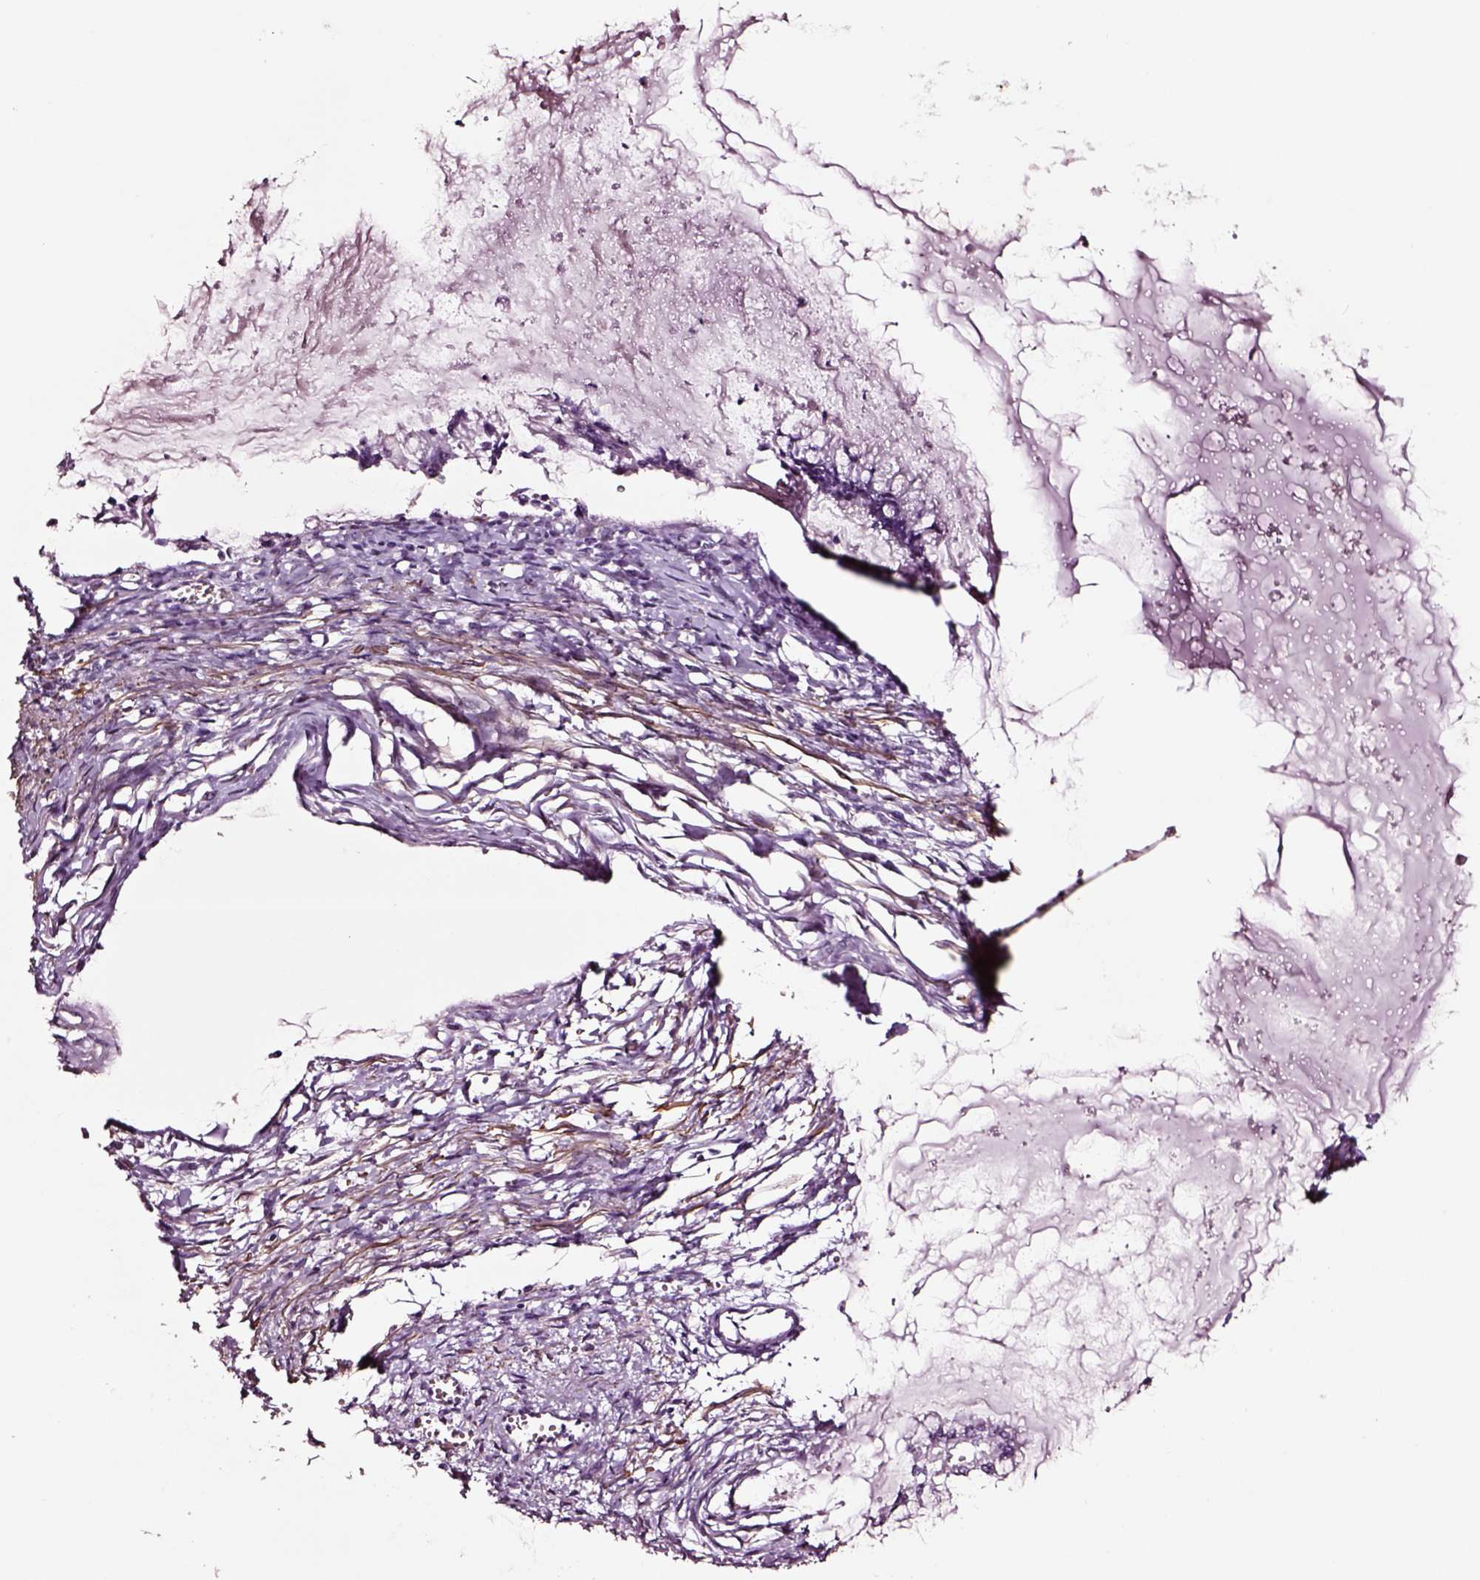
{"staining": {"intensity": "negative", "quantity": "none", "location": "none"}, "tissue": "ovarian cancer", "cell_type": "Tumor cells", "image_type": "cancer", "snomed": [{"axis": "morphology", "description": "Cystadenocarcinoma, mucinous, NOS"}, {"axis": "topography", "description": "Ovary"}], "caption": "IHC micrograph of neoplastic tissue: ovarian mucinous cystadenocarcinoma stained with DAB (3,3'-diaminobenzidine) reveals no significant protein positivity in tumor cells.", "gene": "SOX10", "patient": {"sex": "female", "age": 67}}